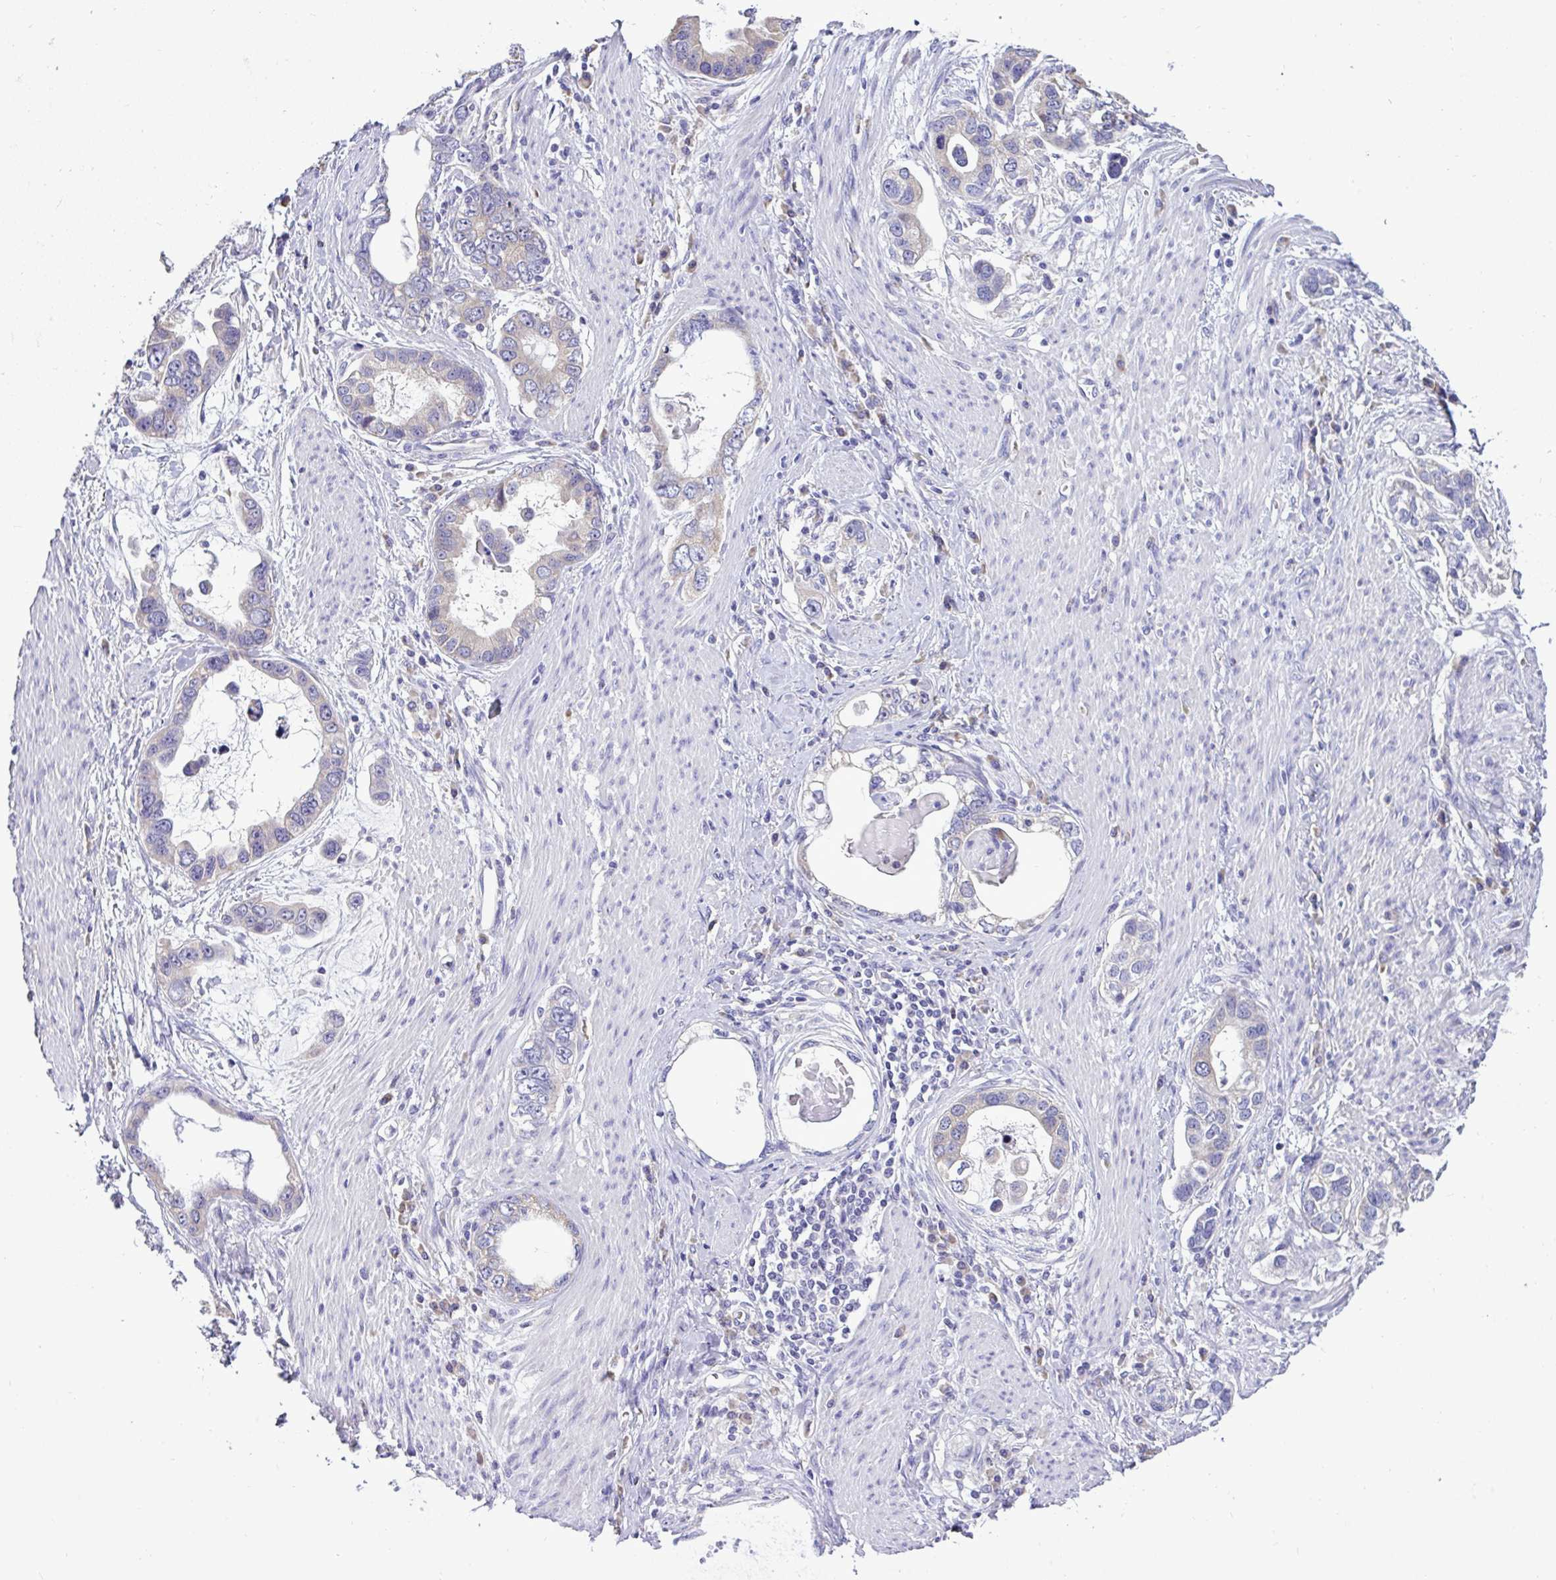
{"staining": {"intensity": "weak", "quantity": "<25%", "location": "cytoplasmic/membranous"}, "tissue": "stomach cancer", "cell_type": "Tumor cells", "image_type": "cancer", "snomed": [{"axis": "morphology", "description": "Adenocarcinoma, NOS"}, {"axis": "topography", "description": "Stomach, lower"}], "caption": "This is an immunohistochemistry image of human stomach cancer. There is no positivity in tumor cells.", "gene": "ST8SIA2", "patient": {"sex": "female", "age": 93}}